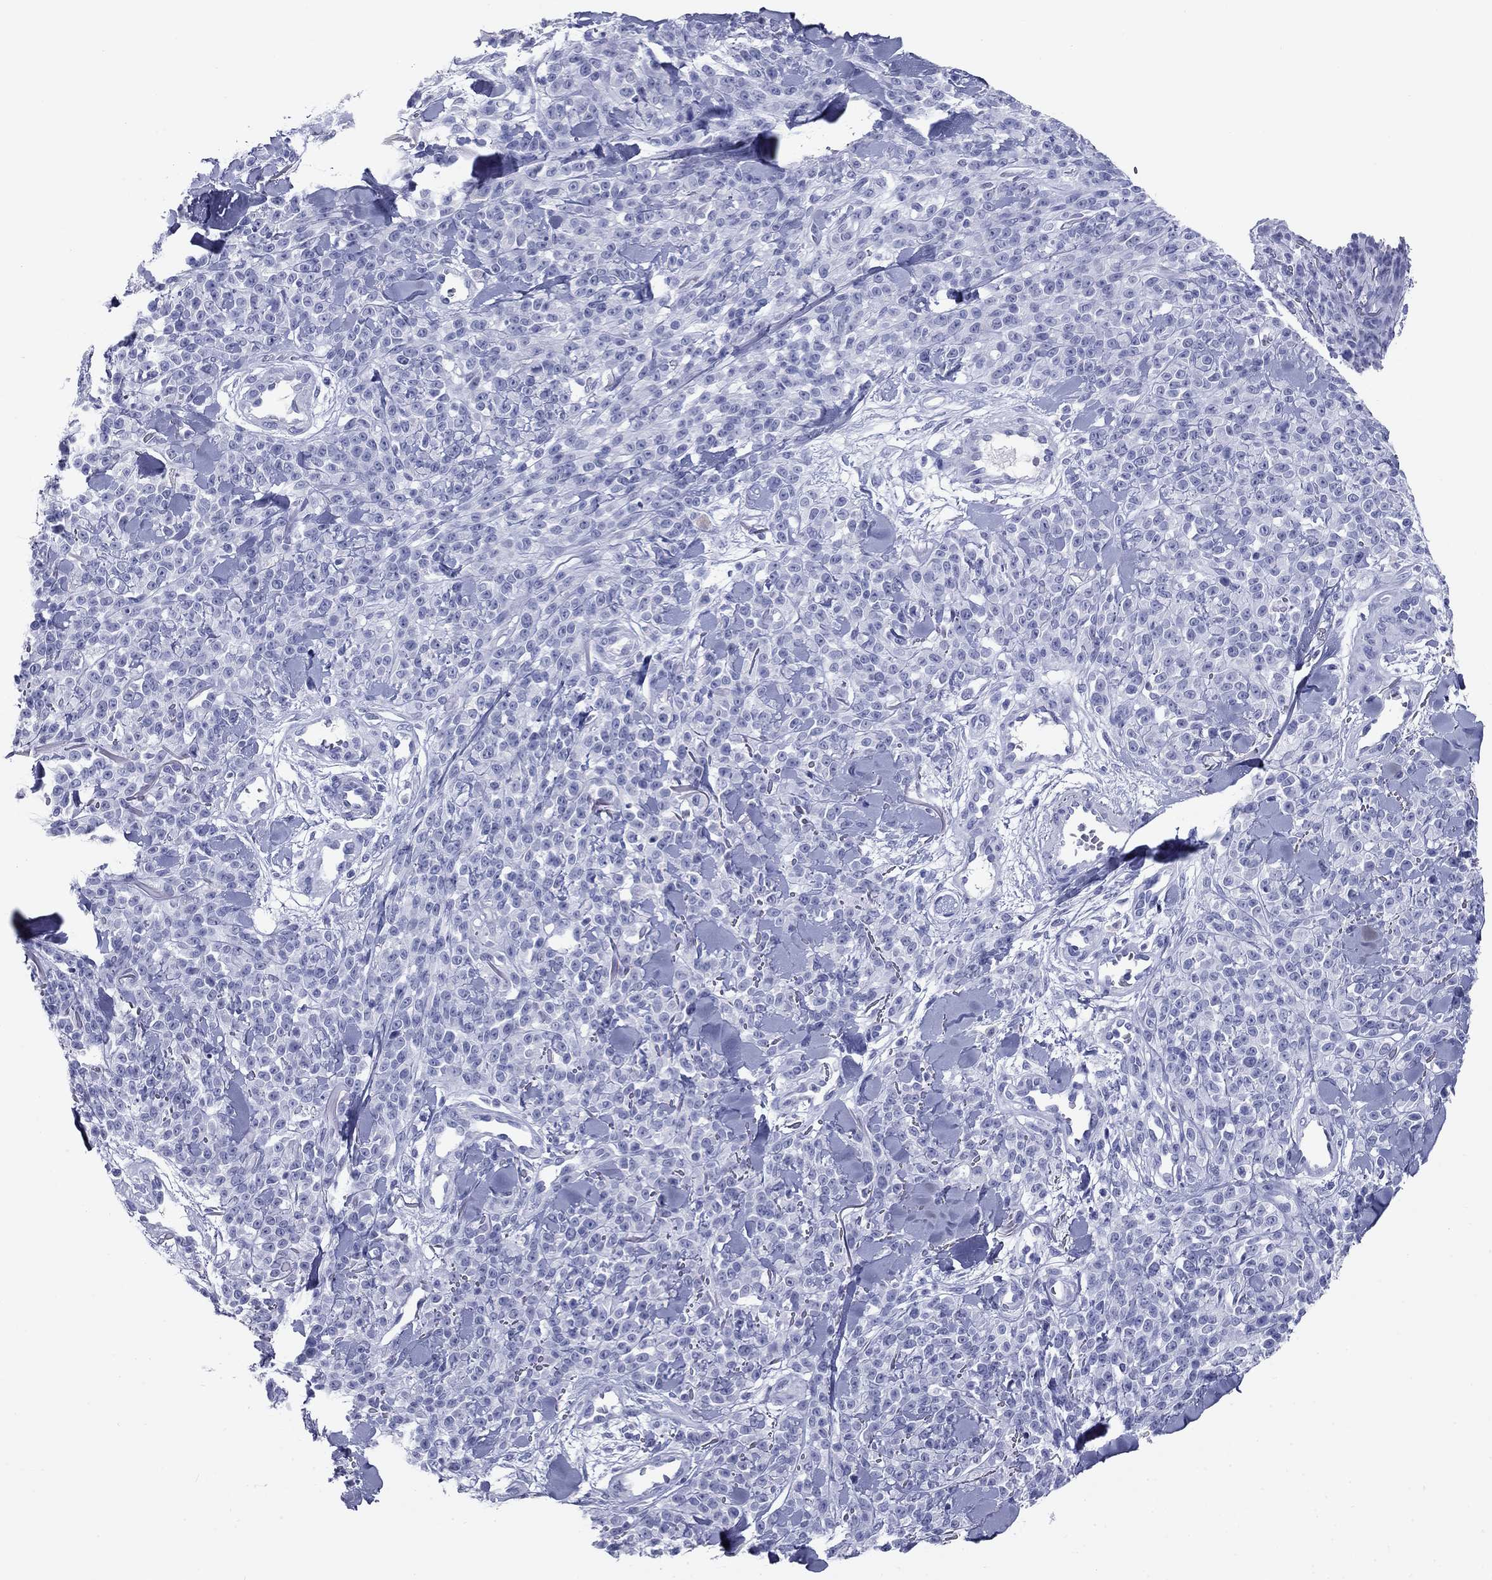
{"staining": {"intensity": "negative", "quantity": "none", "location": "none"}, "tissue": "melanoma", "cell_type": "Tumor cells", "image_type": "cancer", "snomed": [{"axis": "morphology", "description": "Malignant melanoma, NOS"}, {"axis": "topography", "description": "Skin"}, {"axis": "topography", "description": "Skin of trunk"}], "caption": "DAB immunohistochemical staining of malignant melanoma reveals no significant expression in tumor cells.", "gene": "NPPA", "patient": {"sex": "male", "age": 74}}